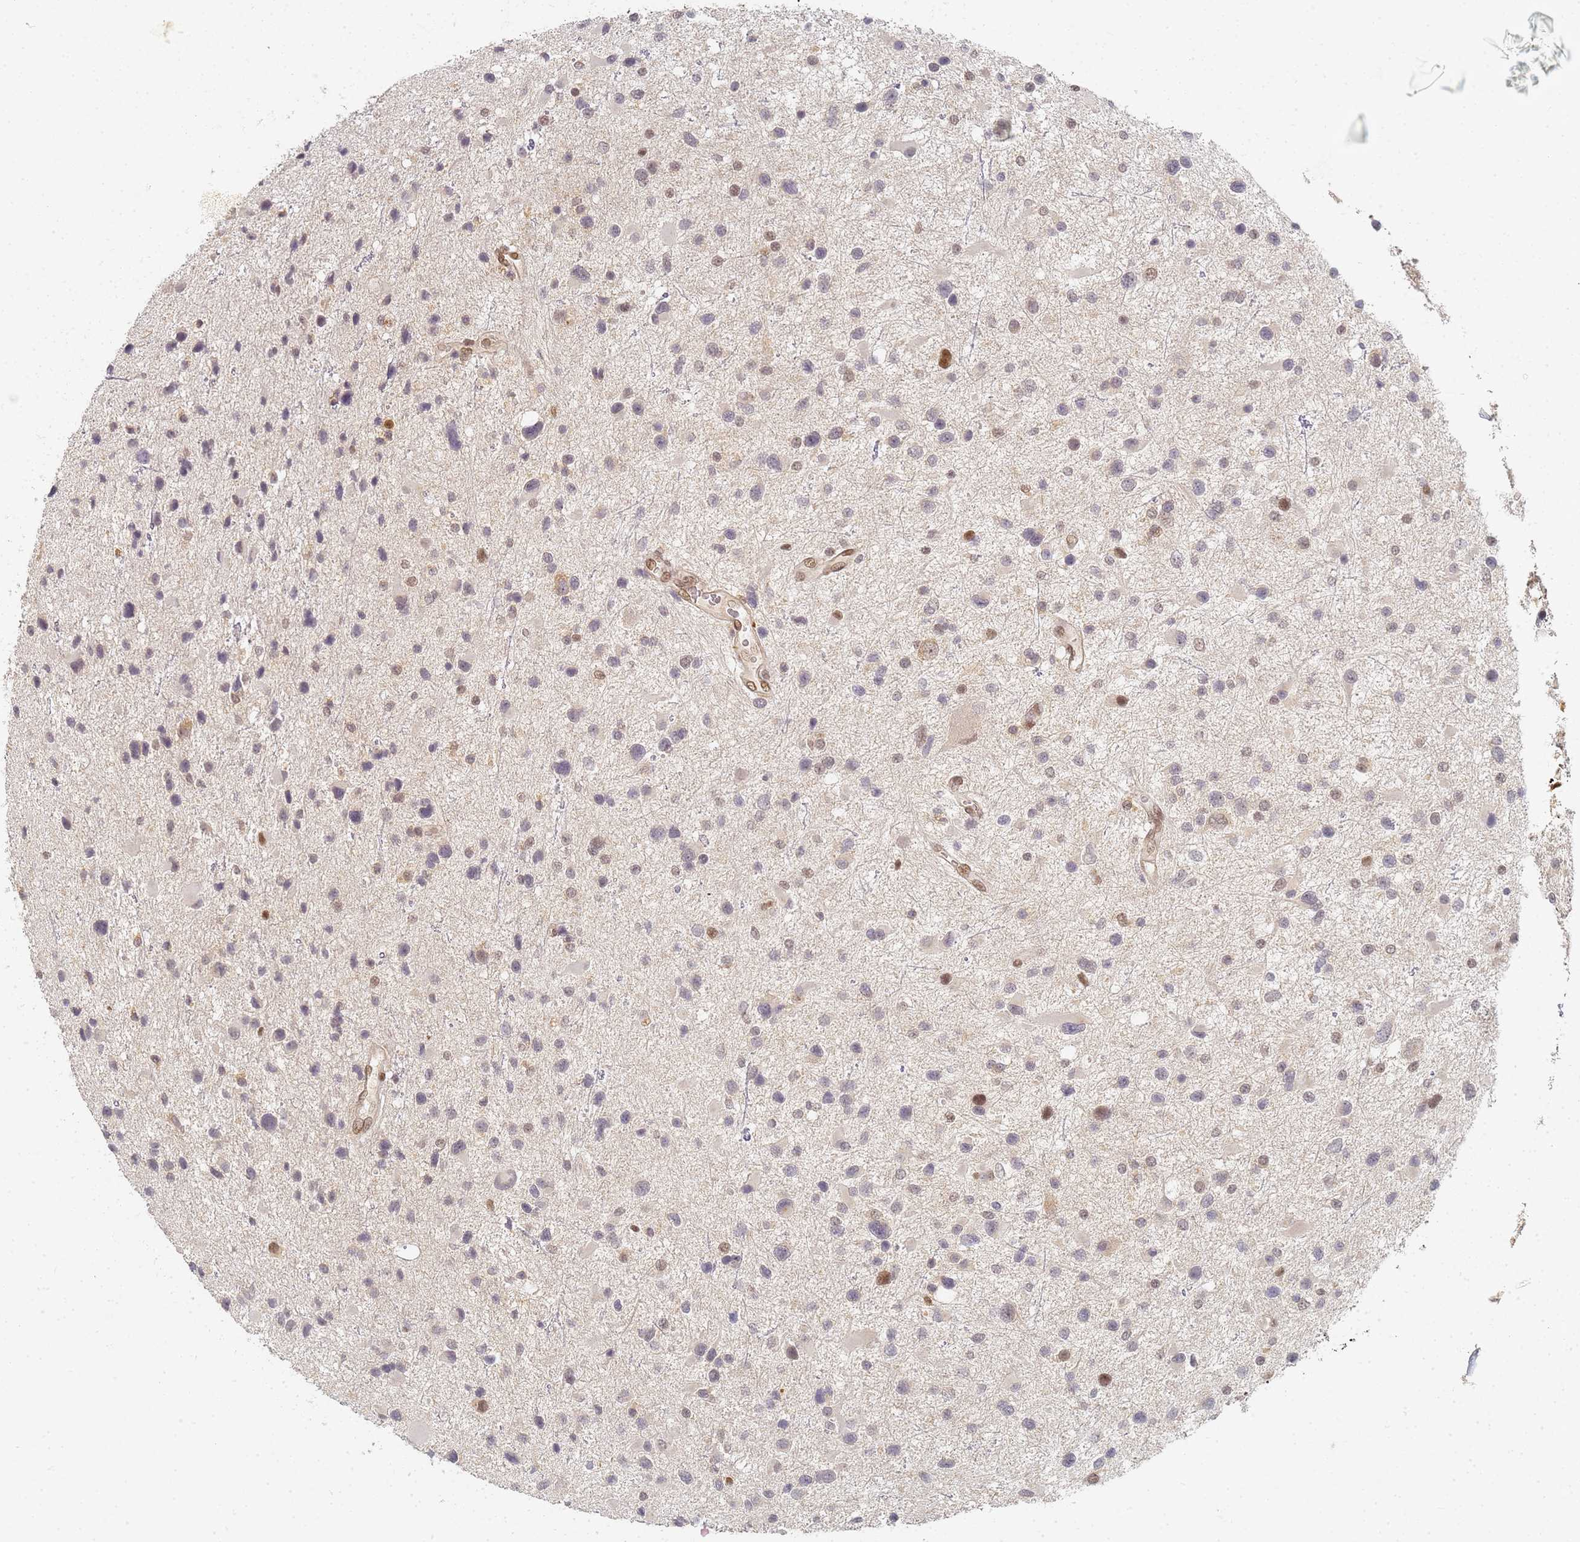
{"staining": {"intensity": "moderate", "quantity": "<25%", "location": "nuclear"}, "tissue": "glioma", "cell_type": "Tumor cells", "image_type": "cancer", "snomed": [{"axis": "morphology", "description": "Glioma, malignant, Low grade"}, {"axis": "topography", "description": "Brain"}], "caption": "A micrograph showing moderate nuclear staining in about <25% of tumor cells in low-grade glioma (malignant), as visualized by brown immunohistochemical staining.", "gene": "HMCES", "patient": {"sex": "female", "age": 32}}